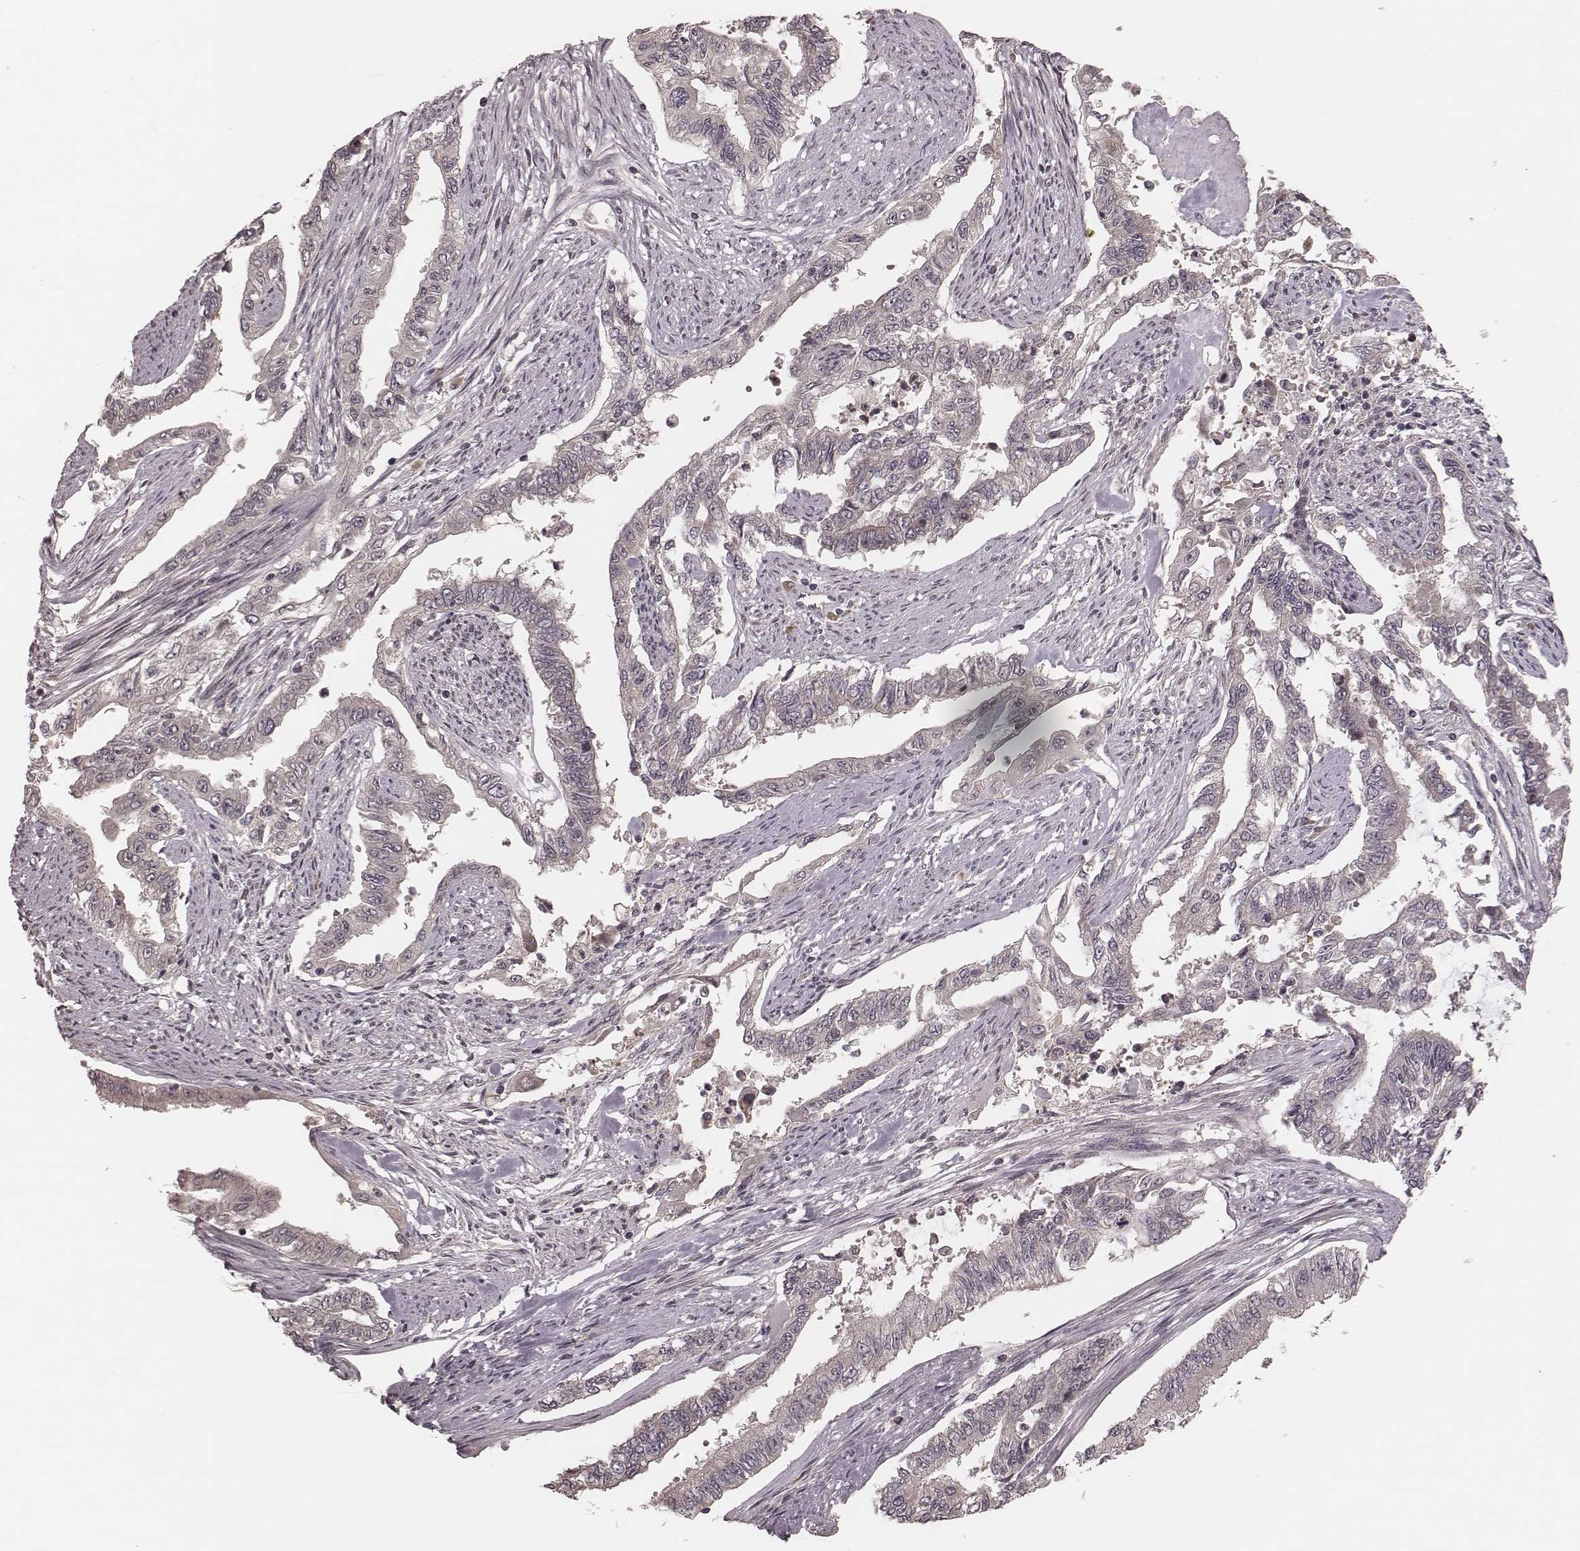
{"staining": {"intensity": "negative", "quantity": "none", "location": "none"}, "tissue": "endometrial cancer", "cell_type": "Tumor cells", "image_type": "cancer", "snomed": [{"axis": "morphology", "description": "Adenocarcinoma, NOS"}, {"axis": "topography", "description": "Uterus"}], "caption": "Adenocarcinoma (endometrial) stained for a protein using immunohistochemistry exhibits no positivity tumor cells.", "gene": "IL5", "patient": {"sex": "female", "age": 59}}